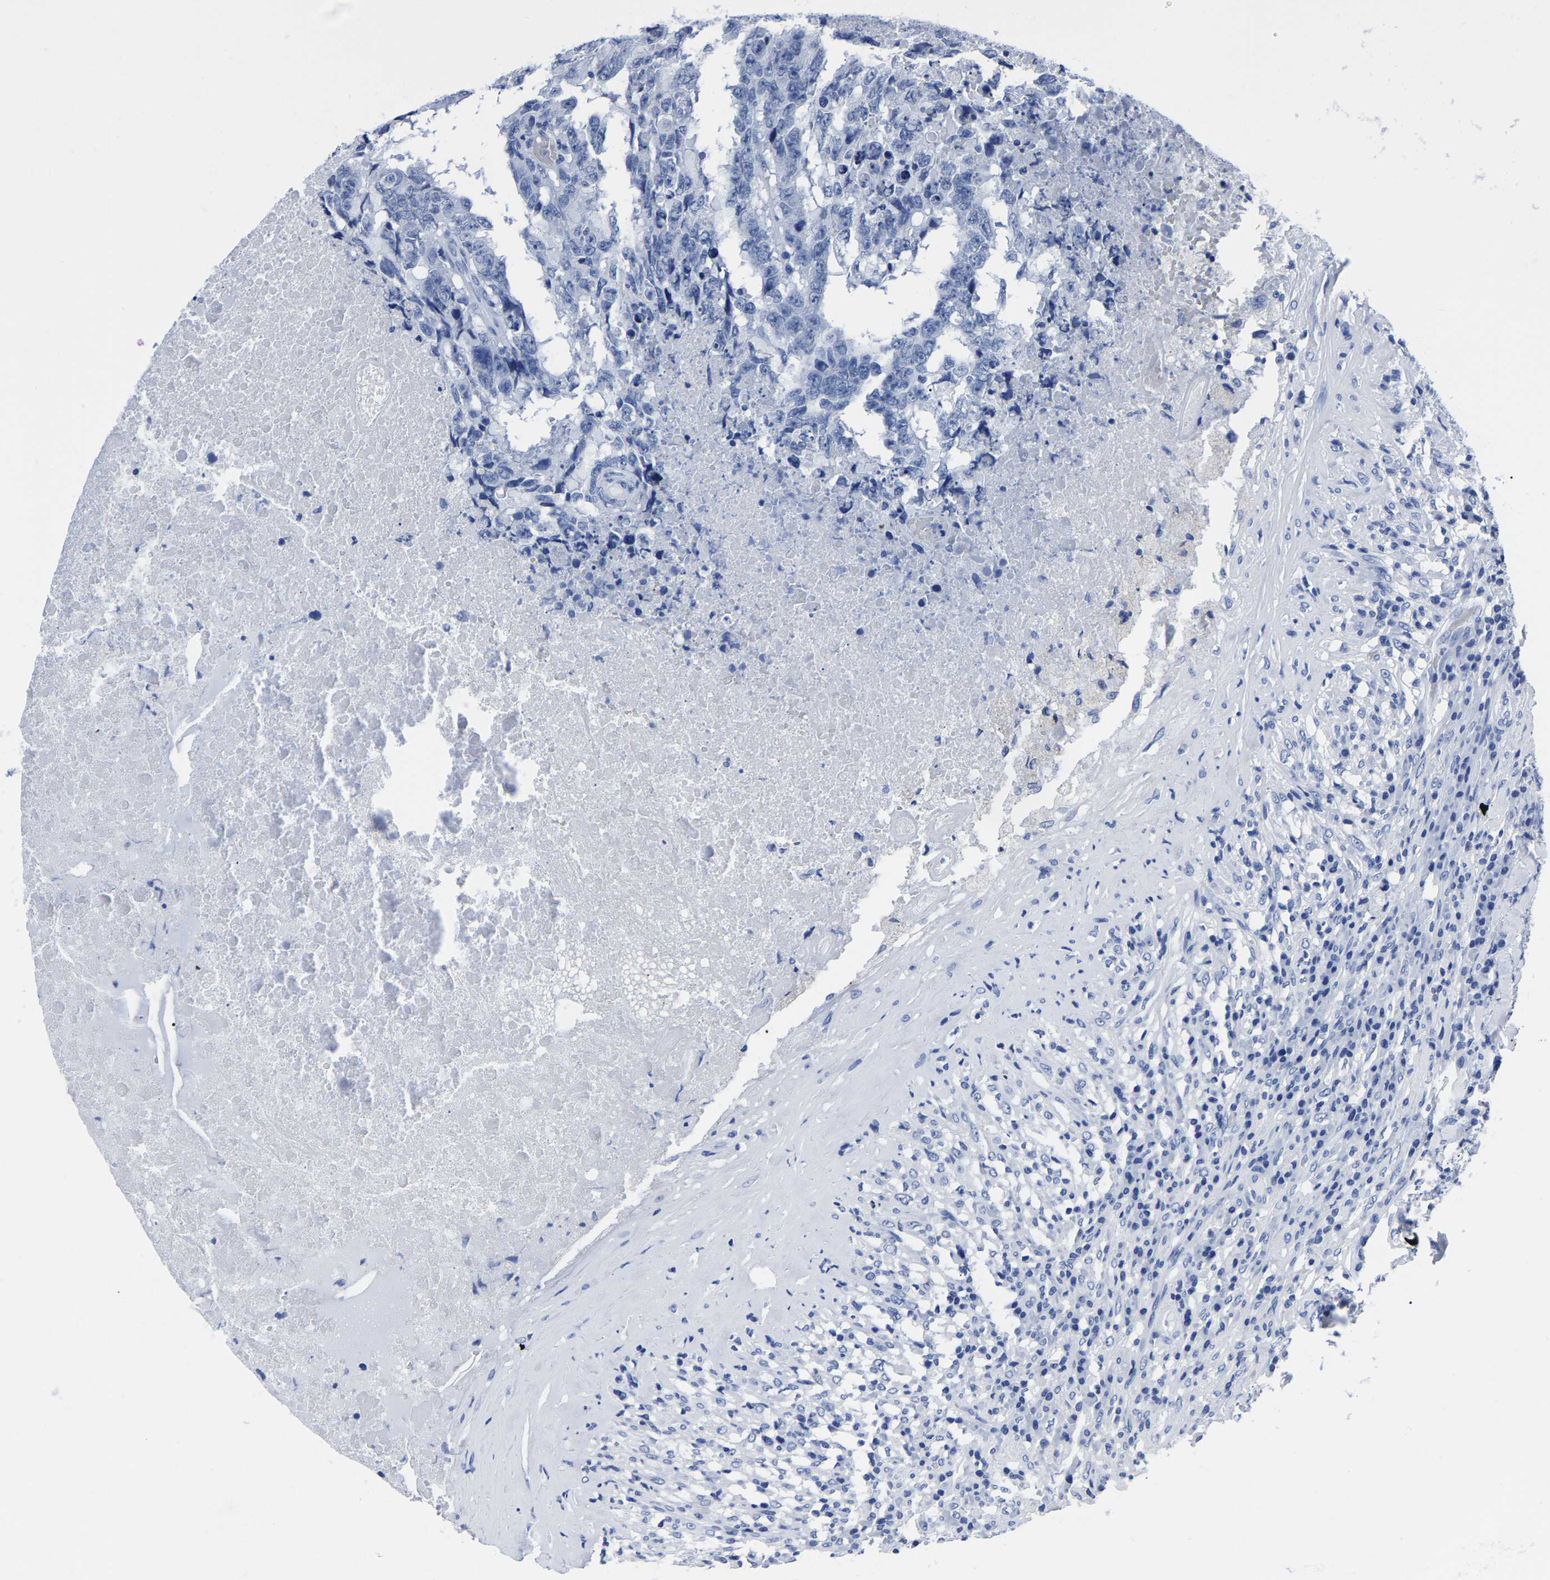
{"staining": {"intensity": "negative", "quantity": "none", "location": "none"}, "tissue": "testis cancer", "cell_type": "Tumor cells", "image_type": "cancer", "snomed": [{"axis": "morphology", "description": "Necrosis, NOS"}, {"axis": "morphology", "description": "Carcinoma, Embryonal, NOS"}, {"axis": "topography", "description": "Testis"}], "caption": "Human testis embryonal carcinoma stained for a protein using IHC demonstrates no staining in tumor cells.", "gene": "IMPG2", "patient": {"sex": "male", "age": 19}}